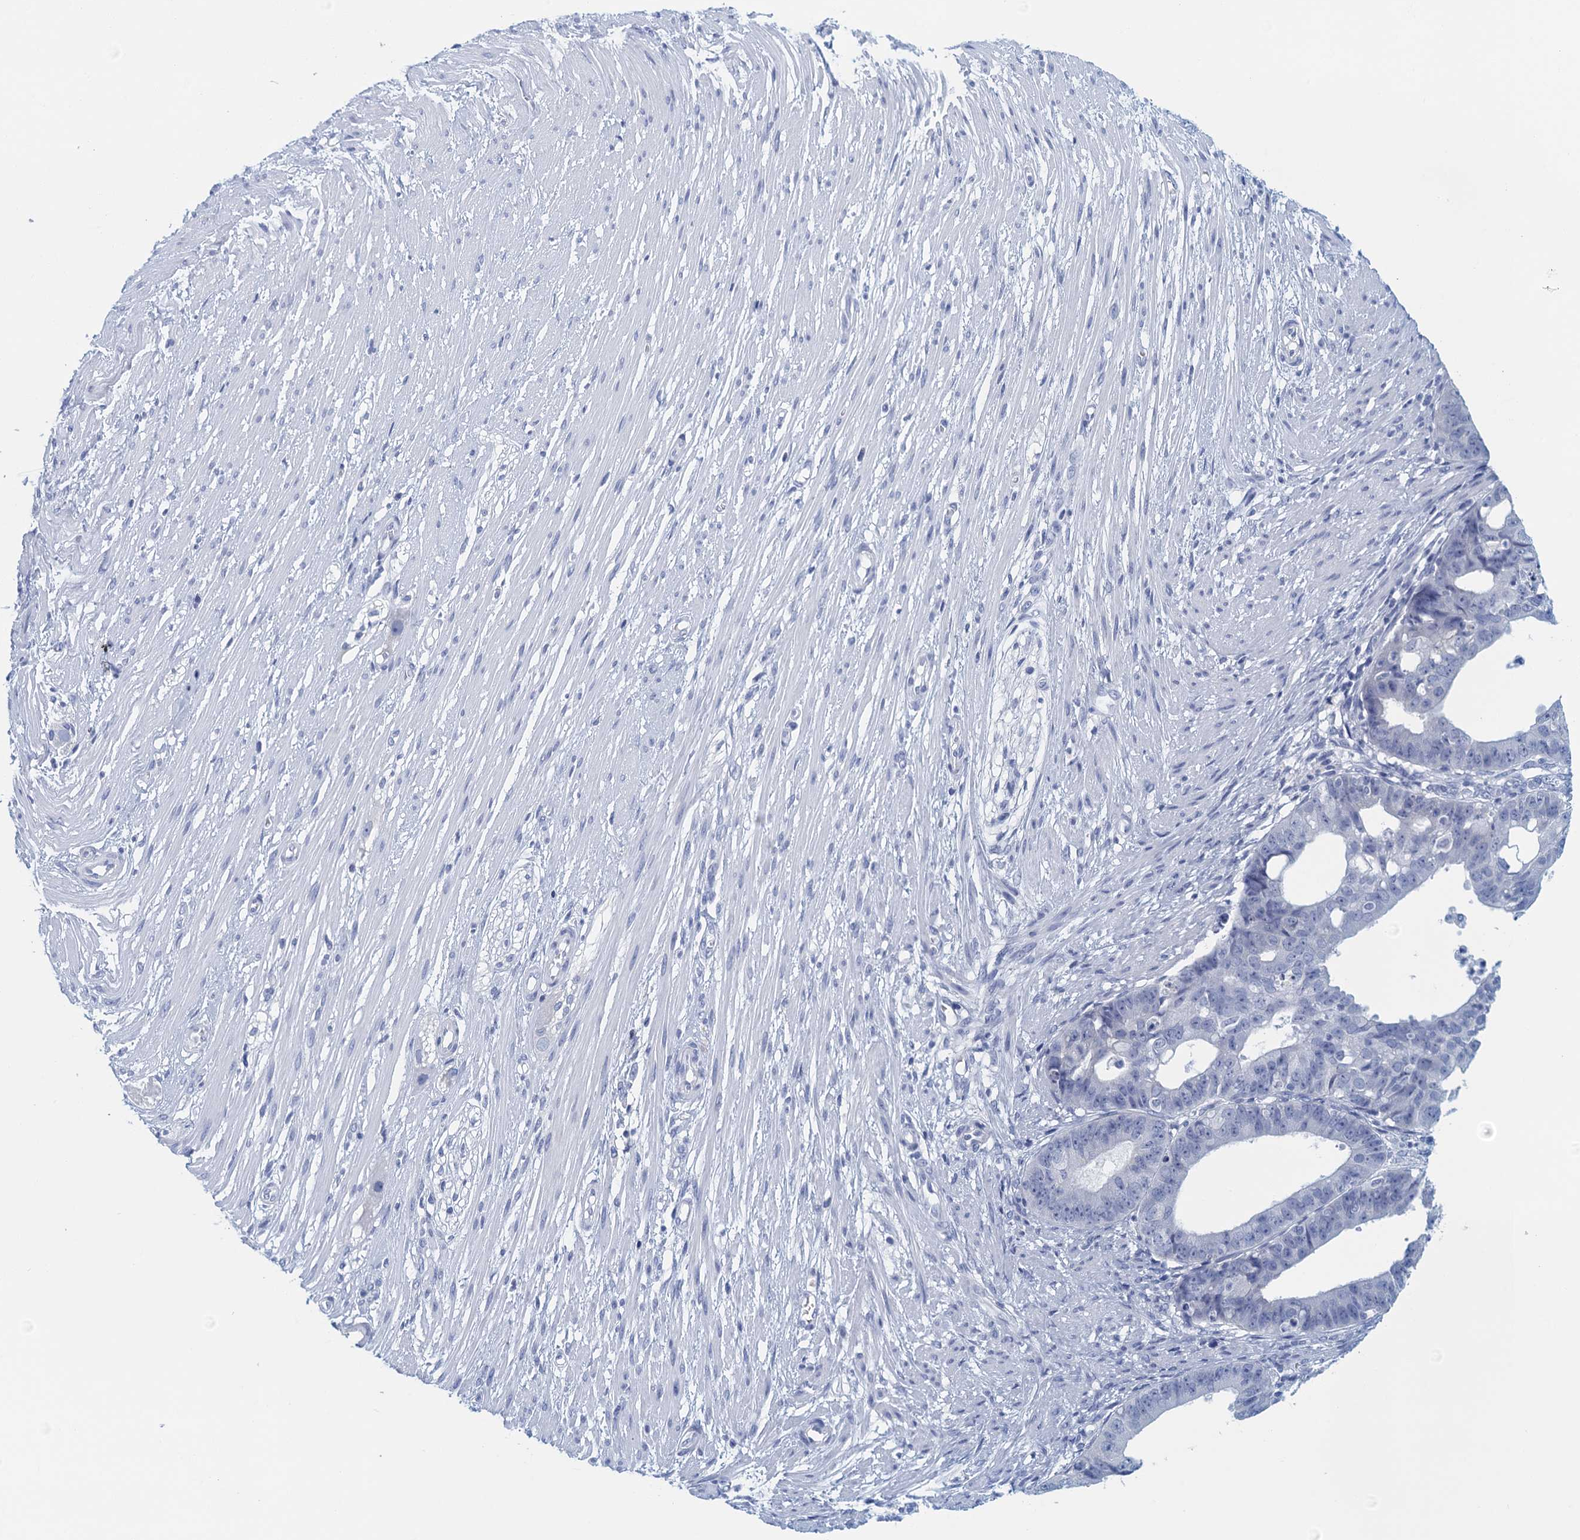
{"staining": {"intensity": "negative", "quantity": "none", "location": "none"}, "tissue": "ovarian cancer", "cell_type": "Tumor cells", "image_type": "cancer", "snomed": [{"axis": "morphology", "description": "Carcinoma, endometroid"}, {"axis": "topography", "description": "Appendix"}, {"axis": "topography", "description": "Ovary"}], "caption": "Human ovarian cancer stained for a protein using IHC reveals no staining in tumor cells.", "gene": "CYP51A1", "patient": {"sex": "female", "age": 42}}